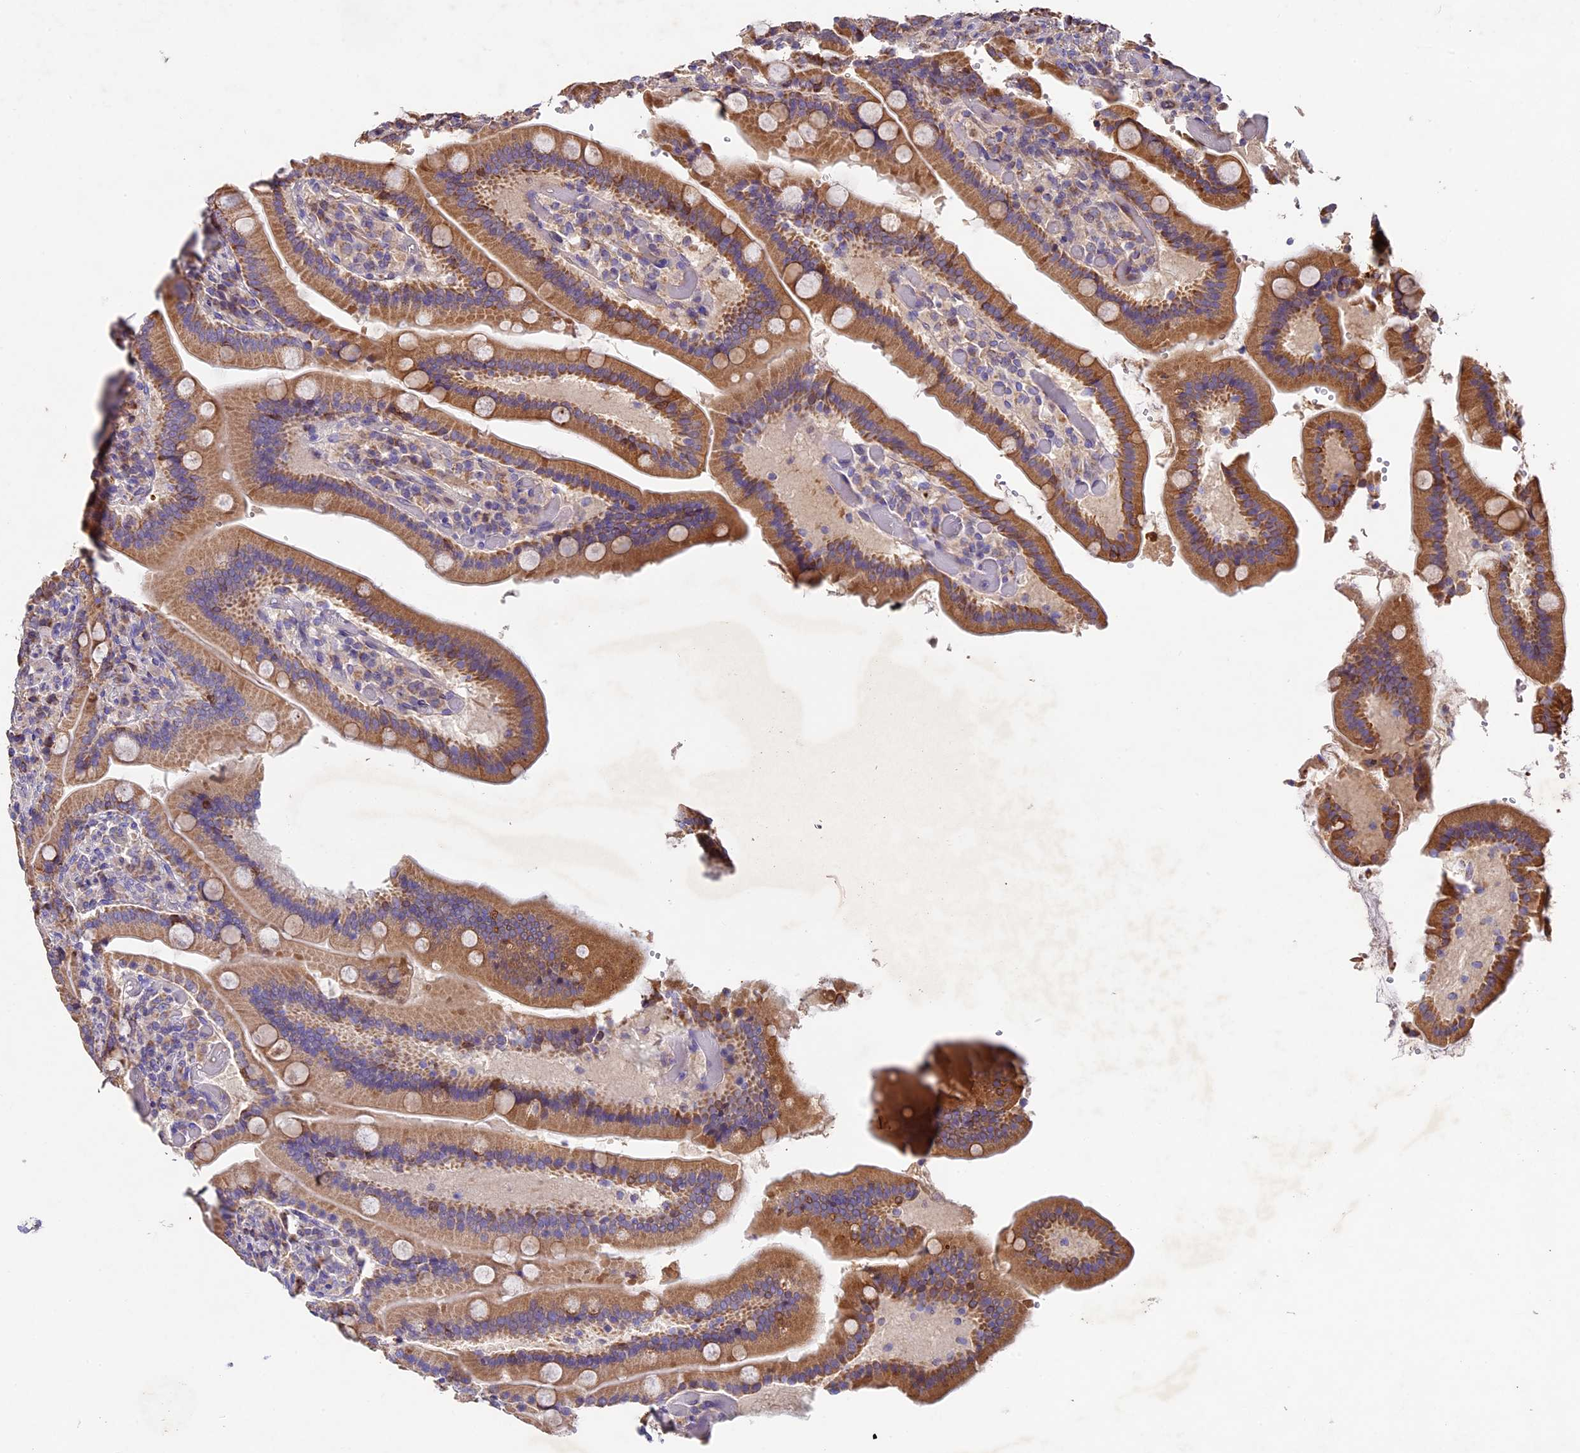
{"staining": {"intensity": "moderate", "quantity": ">75%", "location": "cytoplasmic/membranous"}, "tissue": "duodenum", "cell_type": "Glandular cells", "image_type": "normal", "snomed": [{"axis": "morphology", "description": "Normal tissue, NOS"}, {"axis": "topography", "description": "Duodenum"}], "caption": "High-power microscopy captured an IHC image of benign duodenum, revealing moderate cytoplasmic/membranous staining in approximately >75% of glandular cells. The staining was performed using DAB to visualize the protein expression in brown, while the nuclei were stained in blue with hematoxylin (Magnification: 20x).", "gene": "OCEL1", "patient": {"sex": "female", "age": 62}}